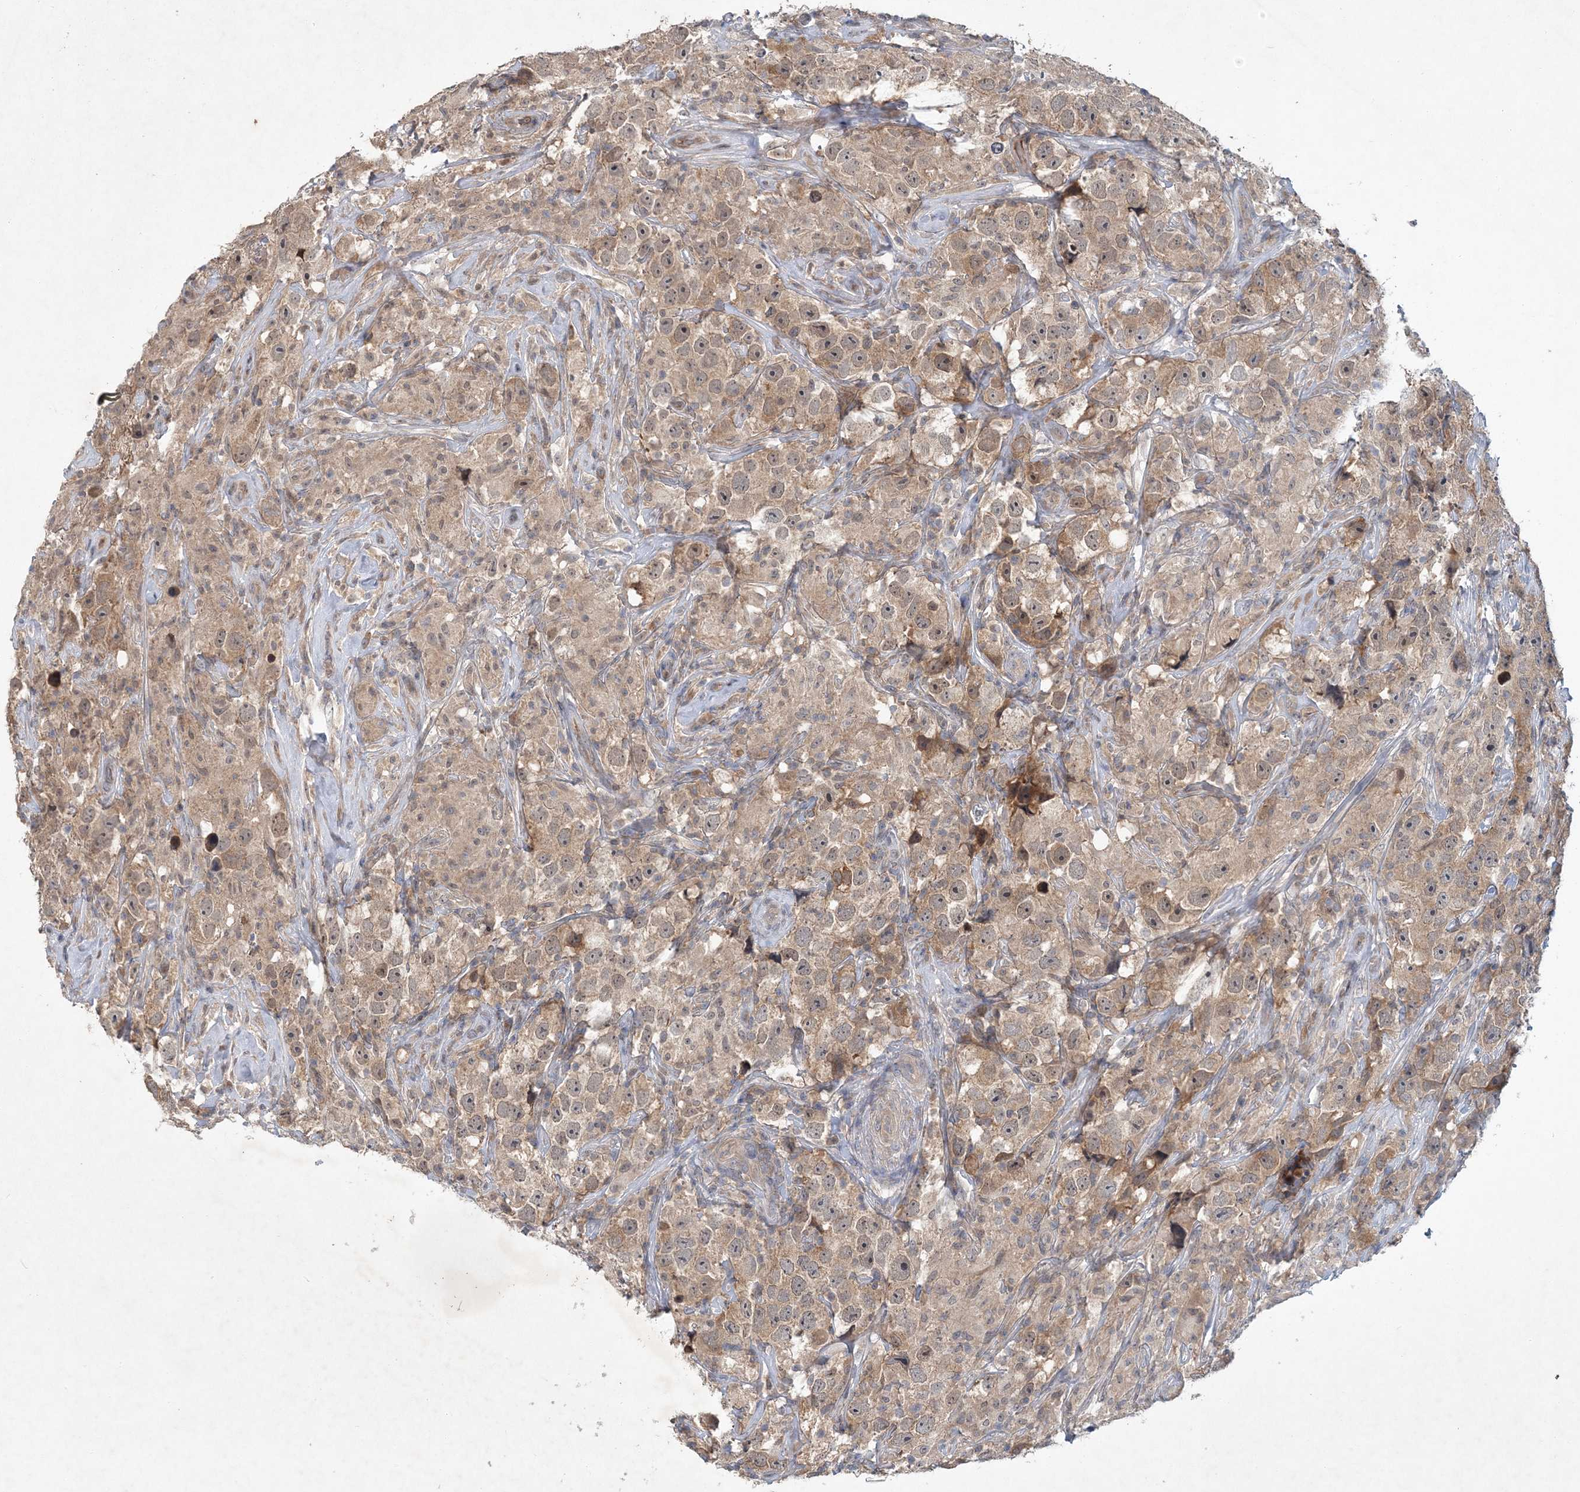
{"staining": {"intensity": "weak", "quantity": ">75%", "location": "cytoplasmic/membranous"}, "tissue": "testis cancer", "cell_type": "Tumor cells", "image_type": "cancer", "snomed": [{"axis": "morphology", "description": "Seminoma, NOS"}, {"axis": "topography", "description": "Testis"}], "caption": "Immunohistochemistry (IHC) image of neoplastic tissue: testis cancer stained using immunohistochemistry (IHC) reveals low levels of weak protein expression localized specifically in the cytoplasmic/membranous of tumor cells, appearing as a cytoplasmic/membranous brown color.", "gene": "RNF25", "patient": {"sex": "male", "age": 49}}